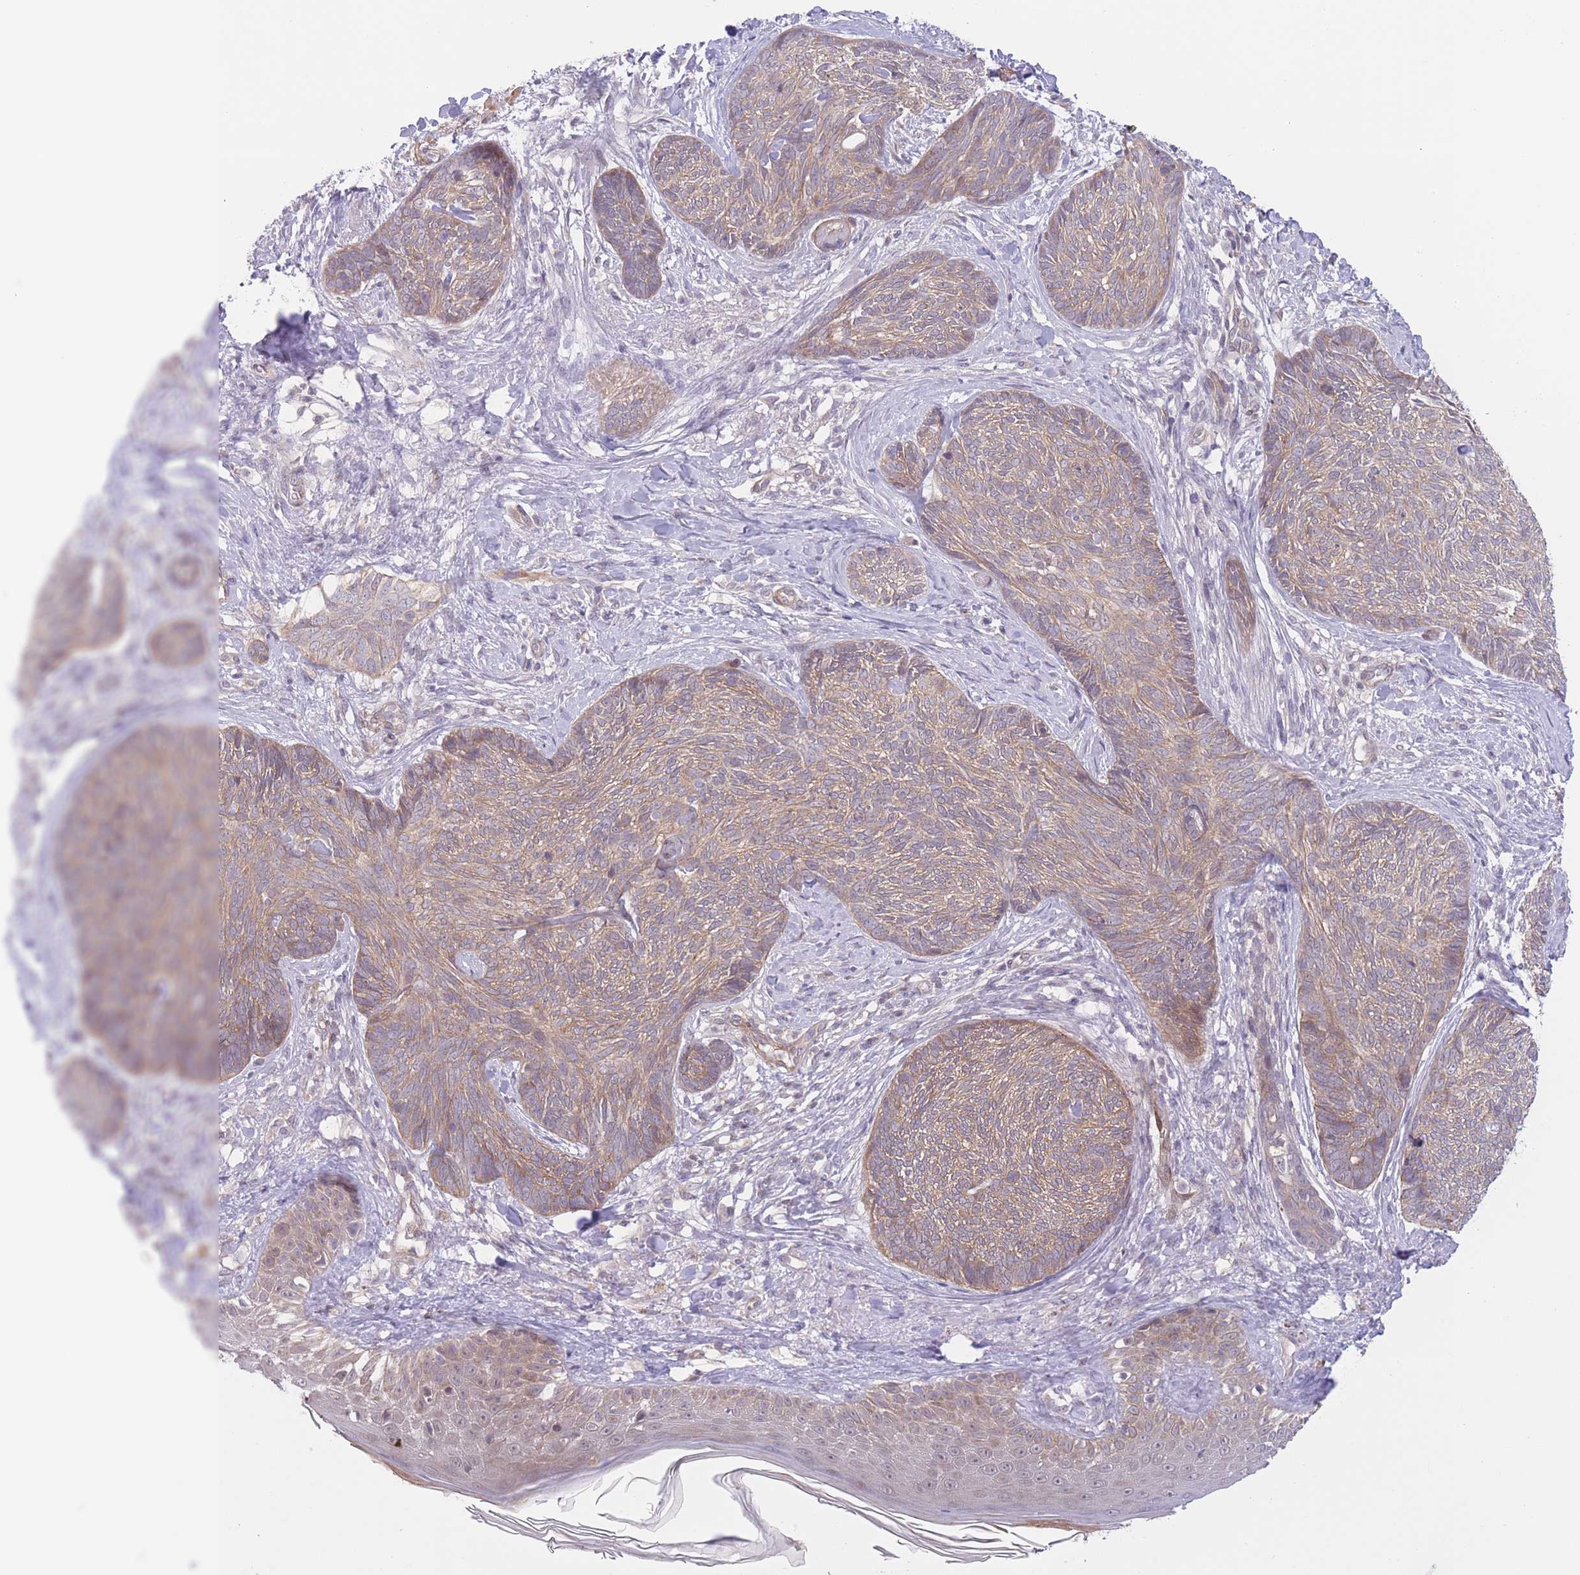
{"staining": {"intensity": "moderate", "quantity": ">75%", "location": "cytoplasmic/membranous"}, "tissue": "skin cancer", "cell_type": "Tumor cells", "image_type": "cancer", "snomed": [{"axis": "morphology", "description": "Basal cell carcinoma"}, {"axis": "topography", "description": "Skin"}], "caption": "A medium amount of moderate cytoplasmic/membranous expression is present in about >75% of tumor cells in skin cancer (basal cell carcinoma) tissue. The protein is shown in brown color, while the nuclei are stained blue.", "gene": "FUT5", "patient": {"sex": "male", "age": 73}}